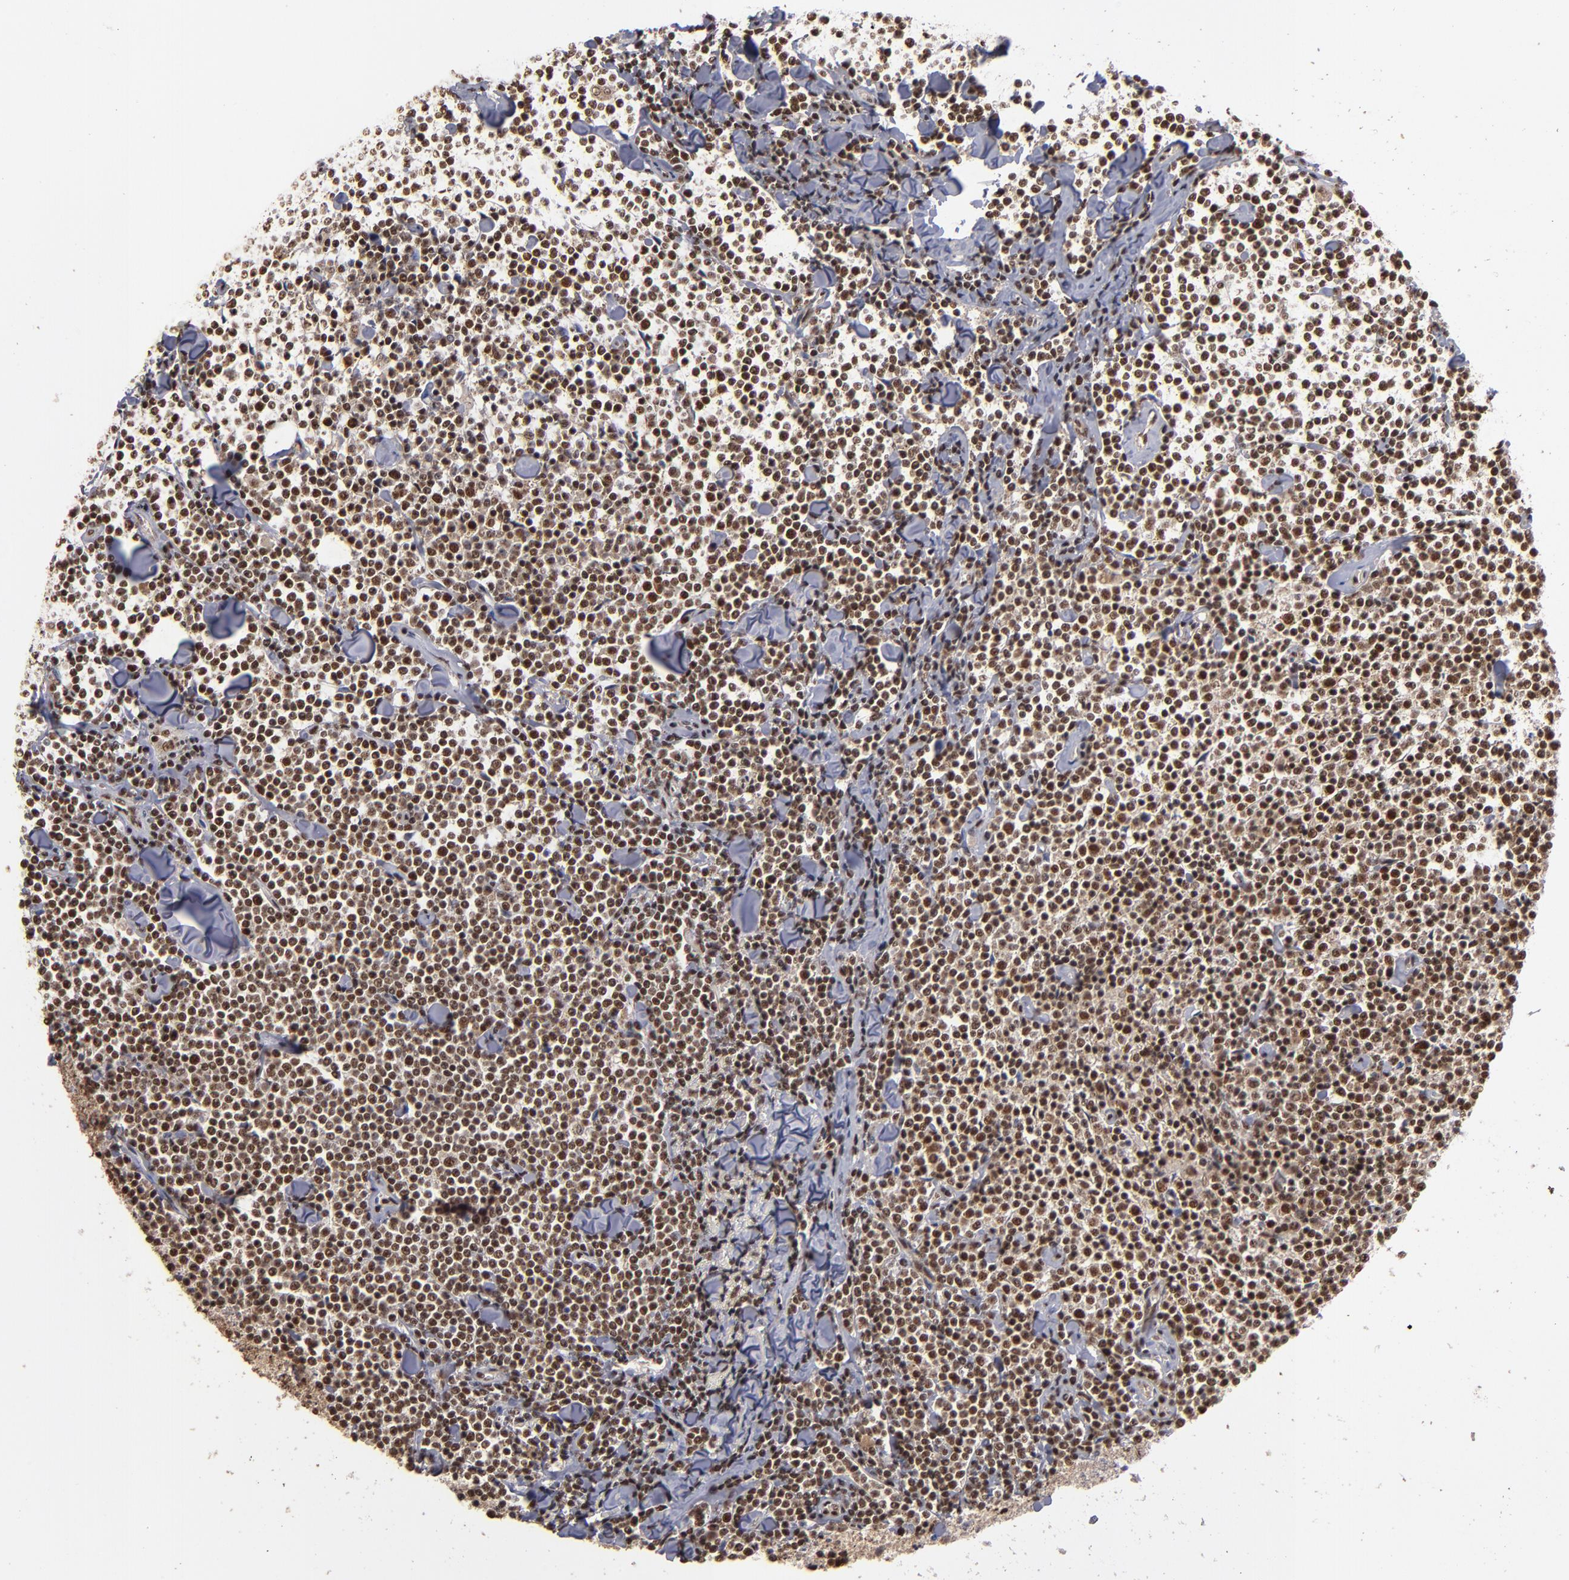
{"staining": {"intensity": "moderate", "quantity": ">75%", "location": "nuclear"}, "tissue": "lymphoma", "cell_type": "Tumor cells", "image_type": "cancer", "snomed": [{"axis": "morphology", "description": "Malignant lymphoma, non-Hodgkin's type, Low grade"}, {"axis": "topography", "description": "Soft tissue"}], "caption": "Immunohistochemical staining of malignant lymphoma, non-Hodgkin's type (low-grade) shows medium levels of moderate nuclear protein expression in about >75% of tumor cells.", "gene": "SNW1", "patient": {"sex": "male", "age": 92}}